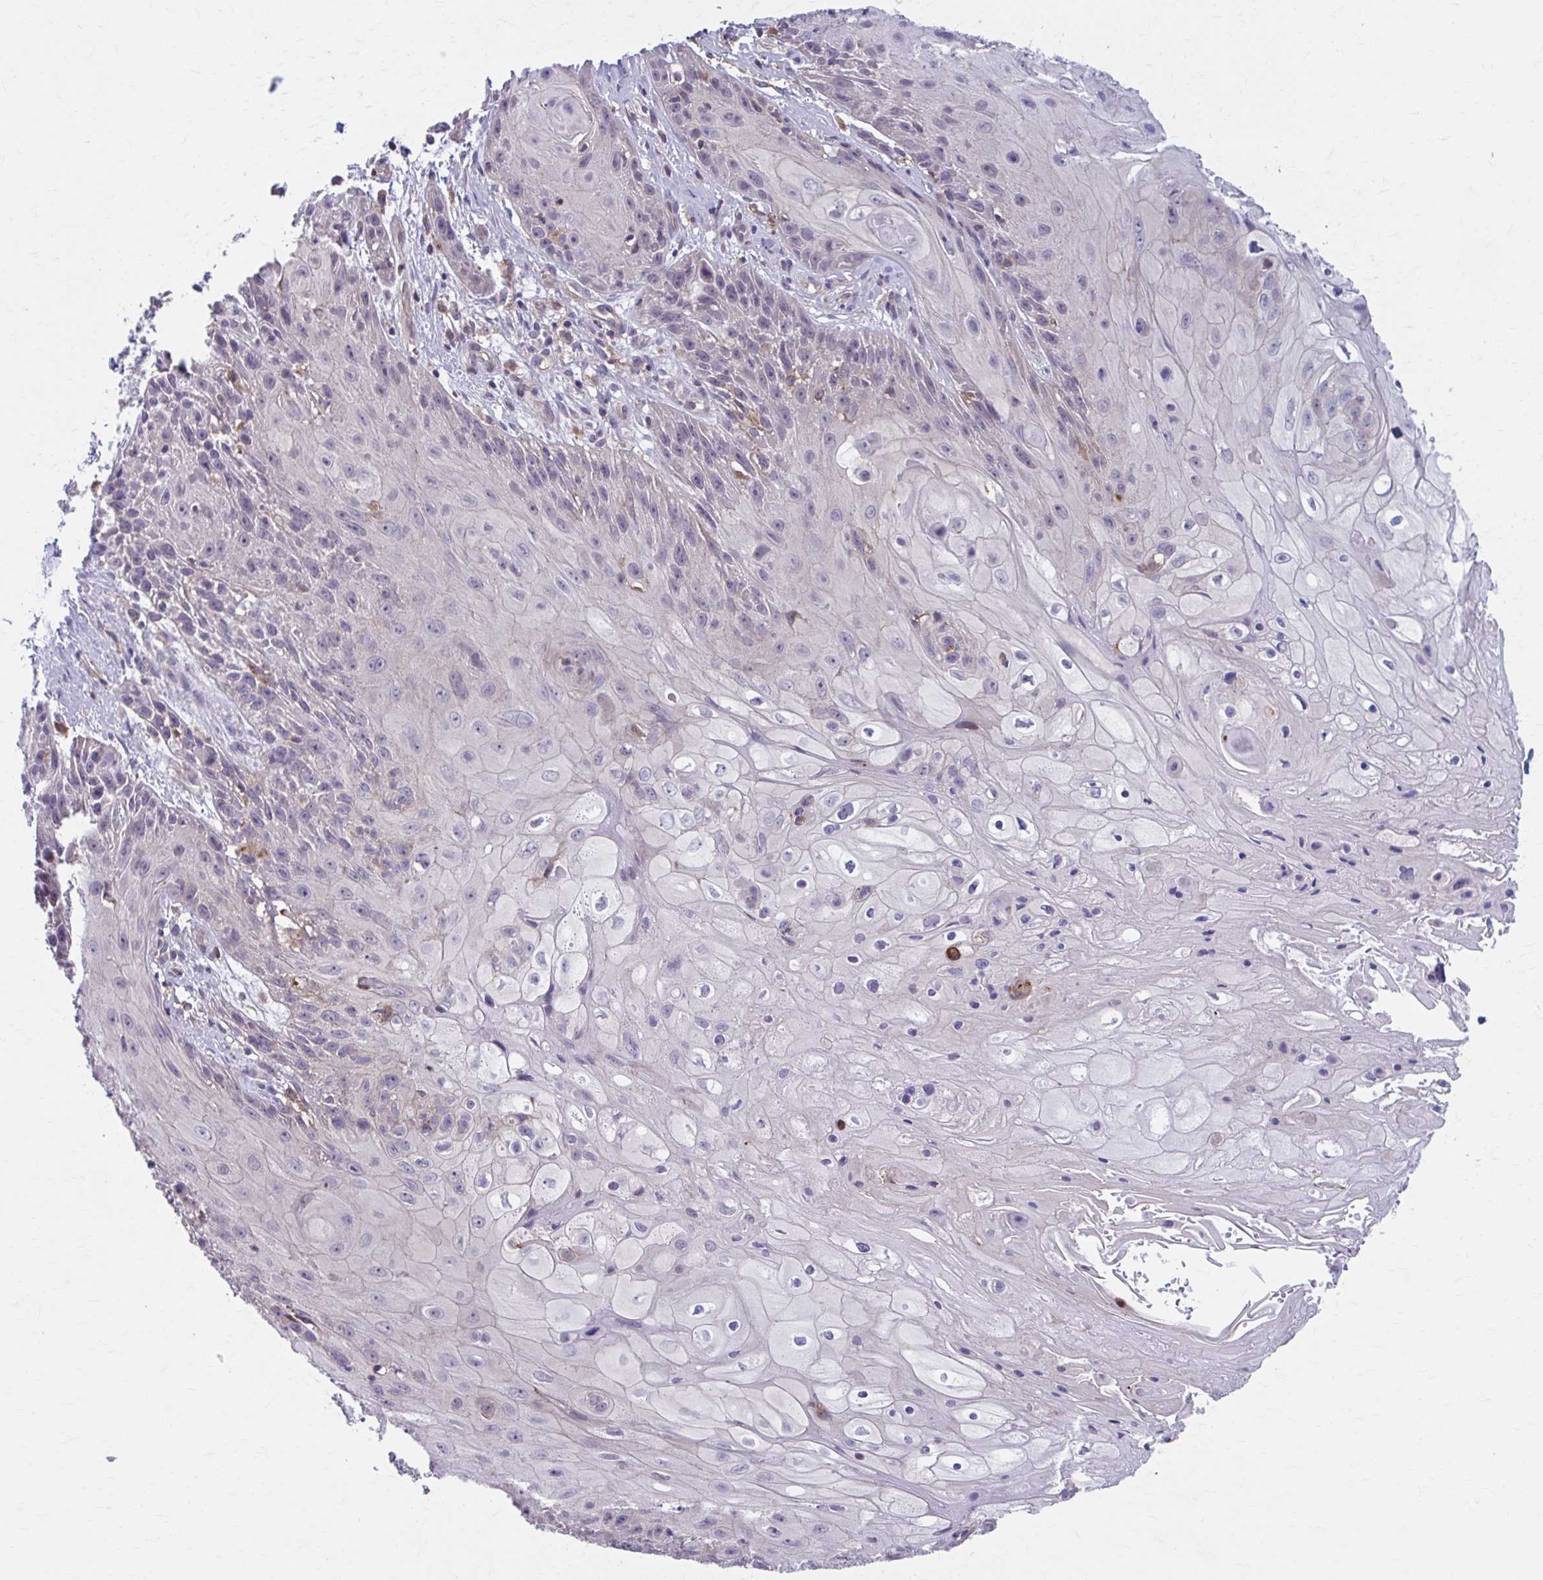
{"staining": {"intensity": "negative", "quantity": "none", "location": "none"}, "tissue": "skin cancer", "cell_type": "Tumor cells", "image_type": "cancer", "snomed": [{"axis": "morphology", "description": "Squamous cell carcinoma, NOS"}, {"axis": "topography", "description": "Skin"}, {"axis": "topography", "description": "Vulva"}], "caption": "DAB immunohistochemical staining of human skin cancer exhibits no significant positivity in tumor cells.", "gene": "ADAT3", "patient": {"sex": "female", "age": 76}}